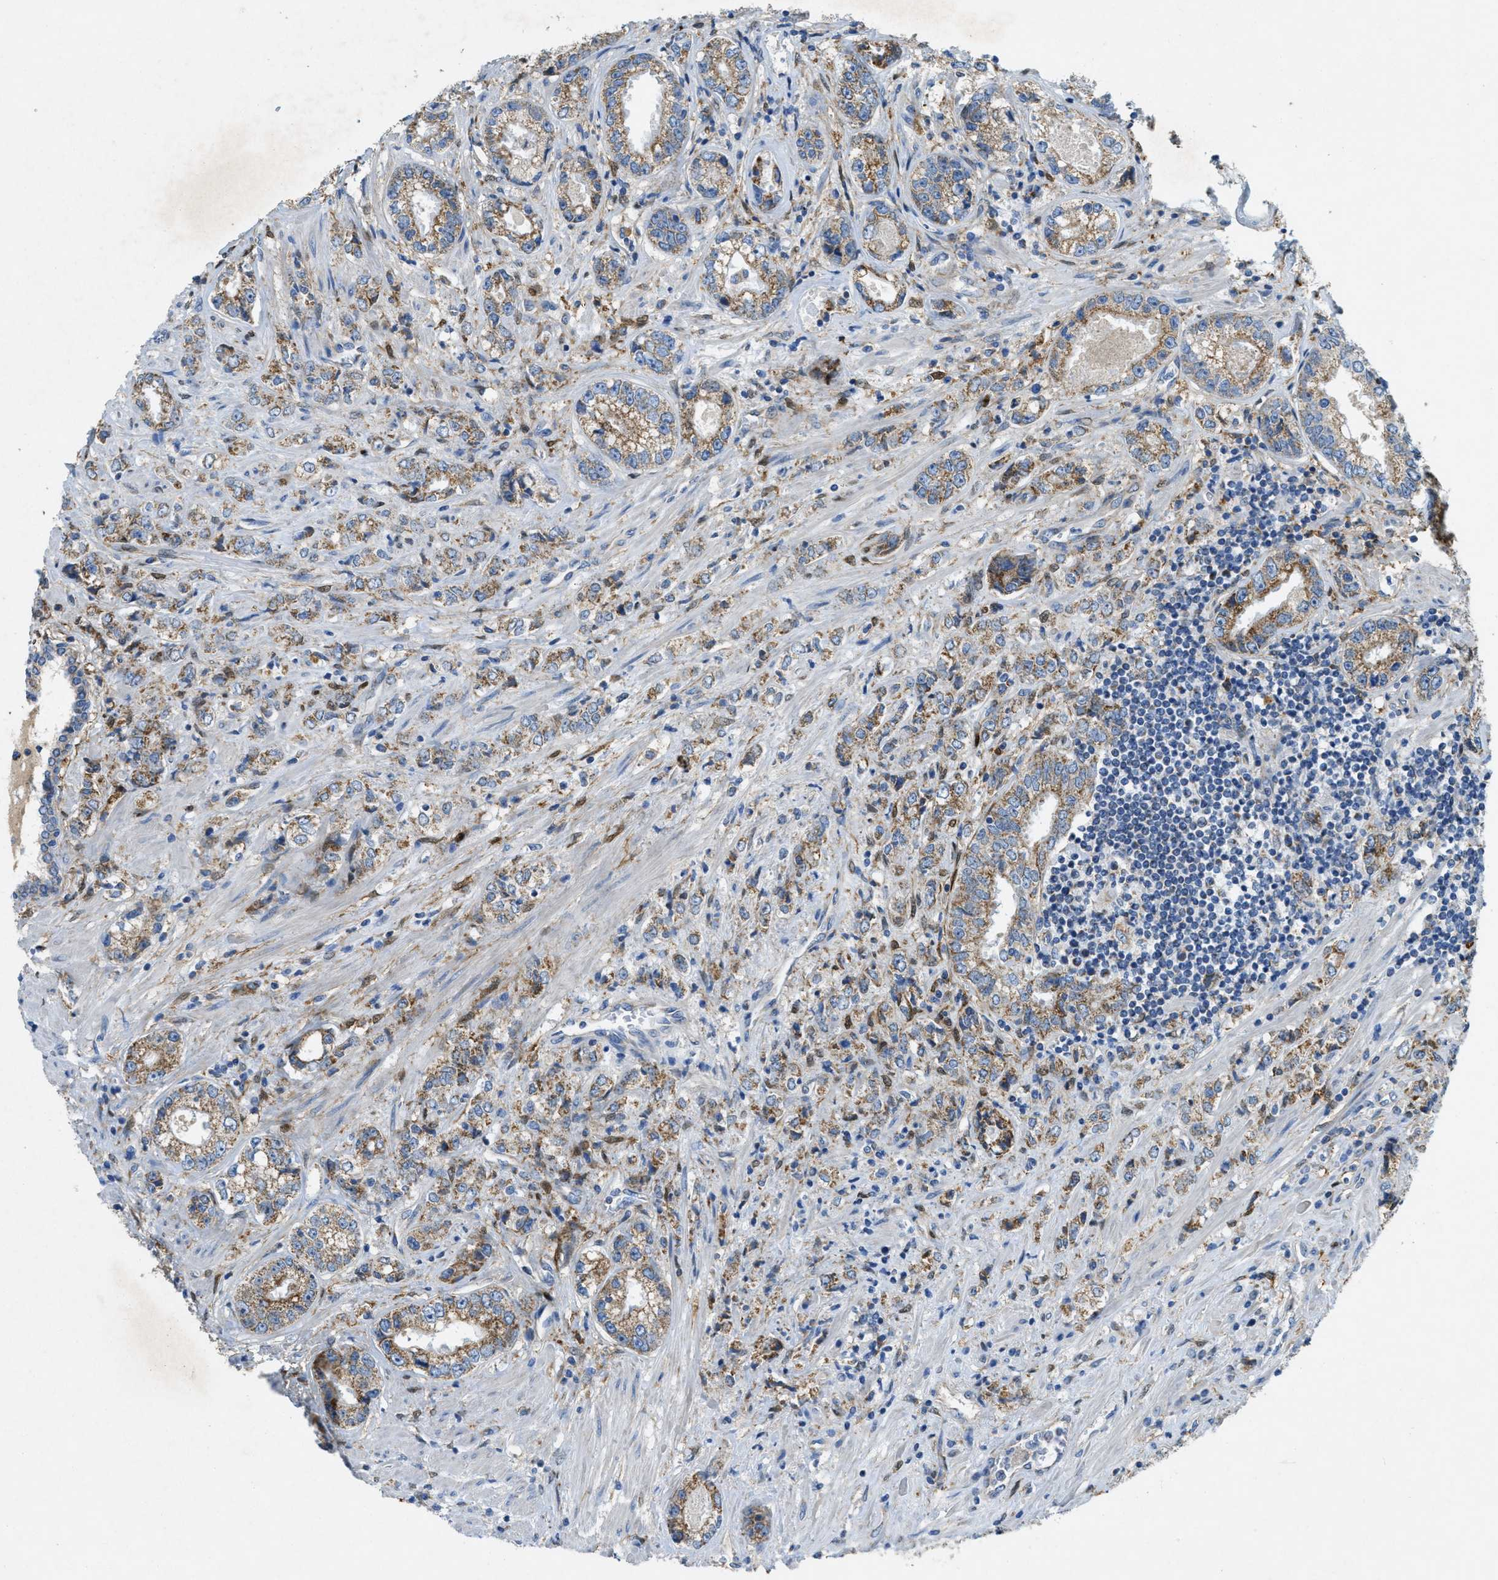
{"staining": {"intensity": "moderate", "quantity": ">75%", "location": "cytoplasmic/membranous"}, "tissue": "prostate cancer", "cell_type": "Tumor cells", "image_type": "cancer", "snomed": [{"axis": "morphology", "description": "Adenocarcinoma, High grade"}, {"axis": "topography", "description": "Prostate"}], "caption": "A brown stain shows moderate cytoplasmic/membranous positivity of a protein in human prostate high-grade adenocarcinoma tumor cells.", "gene": "CYGB", "patient": {"sex": "male", "age": 61}}